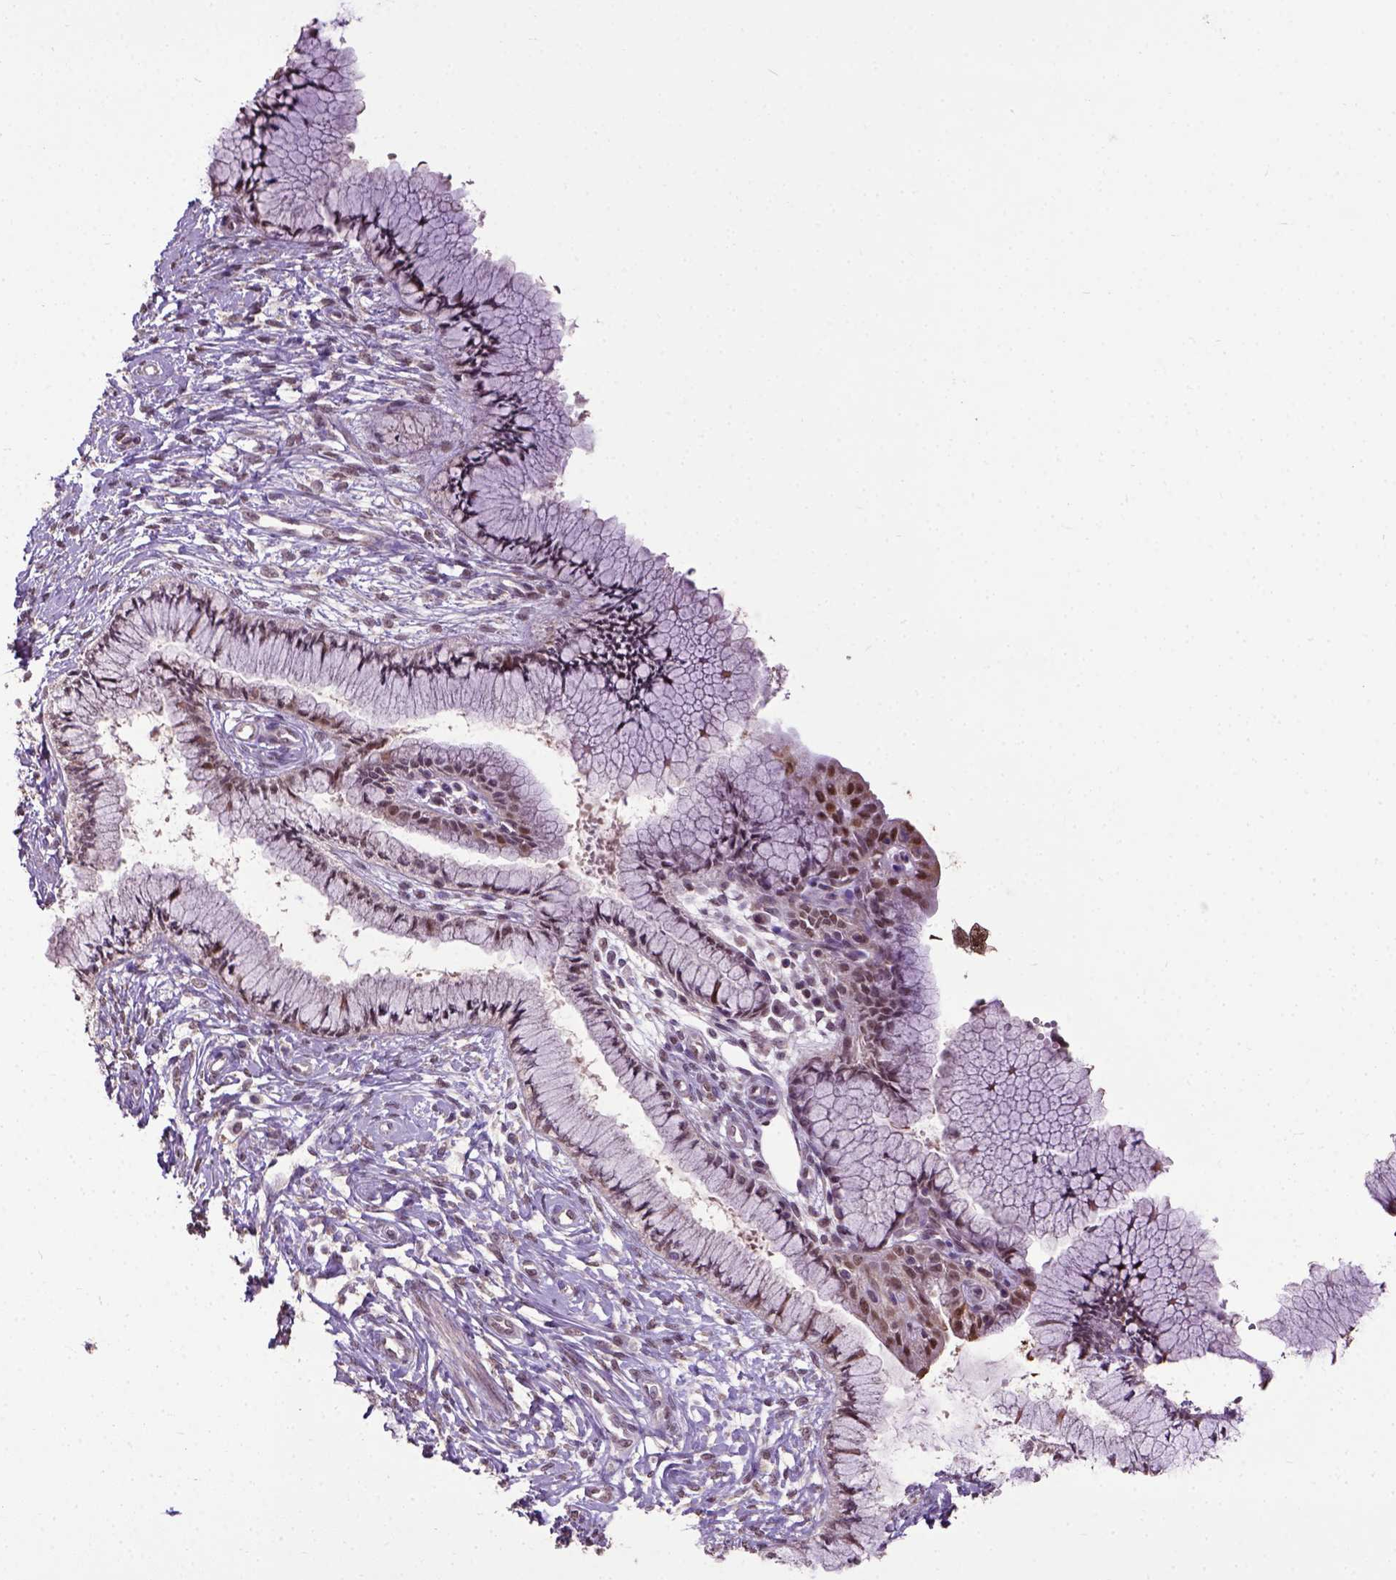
{"staining": {"intensity": "moderate", "quantity": ">75%", "location": "cytoplasmic/membranous"}, "tissue": "cervix", "cell_type": "Glandular cells", "image_type": "normal", "snomed": [{"axis": "morphology", "description": "Normal tissue, NOS"}, {"axis": "topography", "description": "Cervix"}], "caption": "Immunohistochemistry histopathology image of normal human cervix stained for a protein (brown), which demonstrates medium levels of moderate cytoplasmic/membranous positivity in approximately >75% of glandular cells.", "gene": "UBA3", "patient": {"sex": "female", "age": 37}}